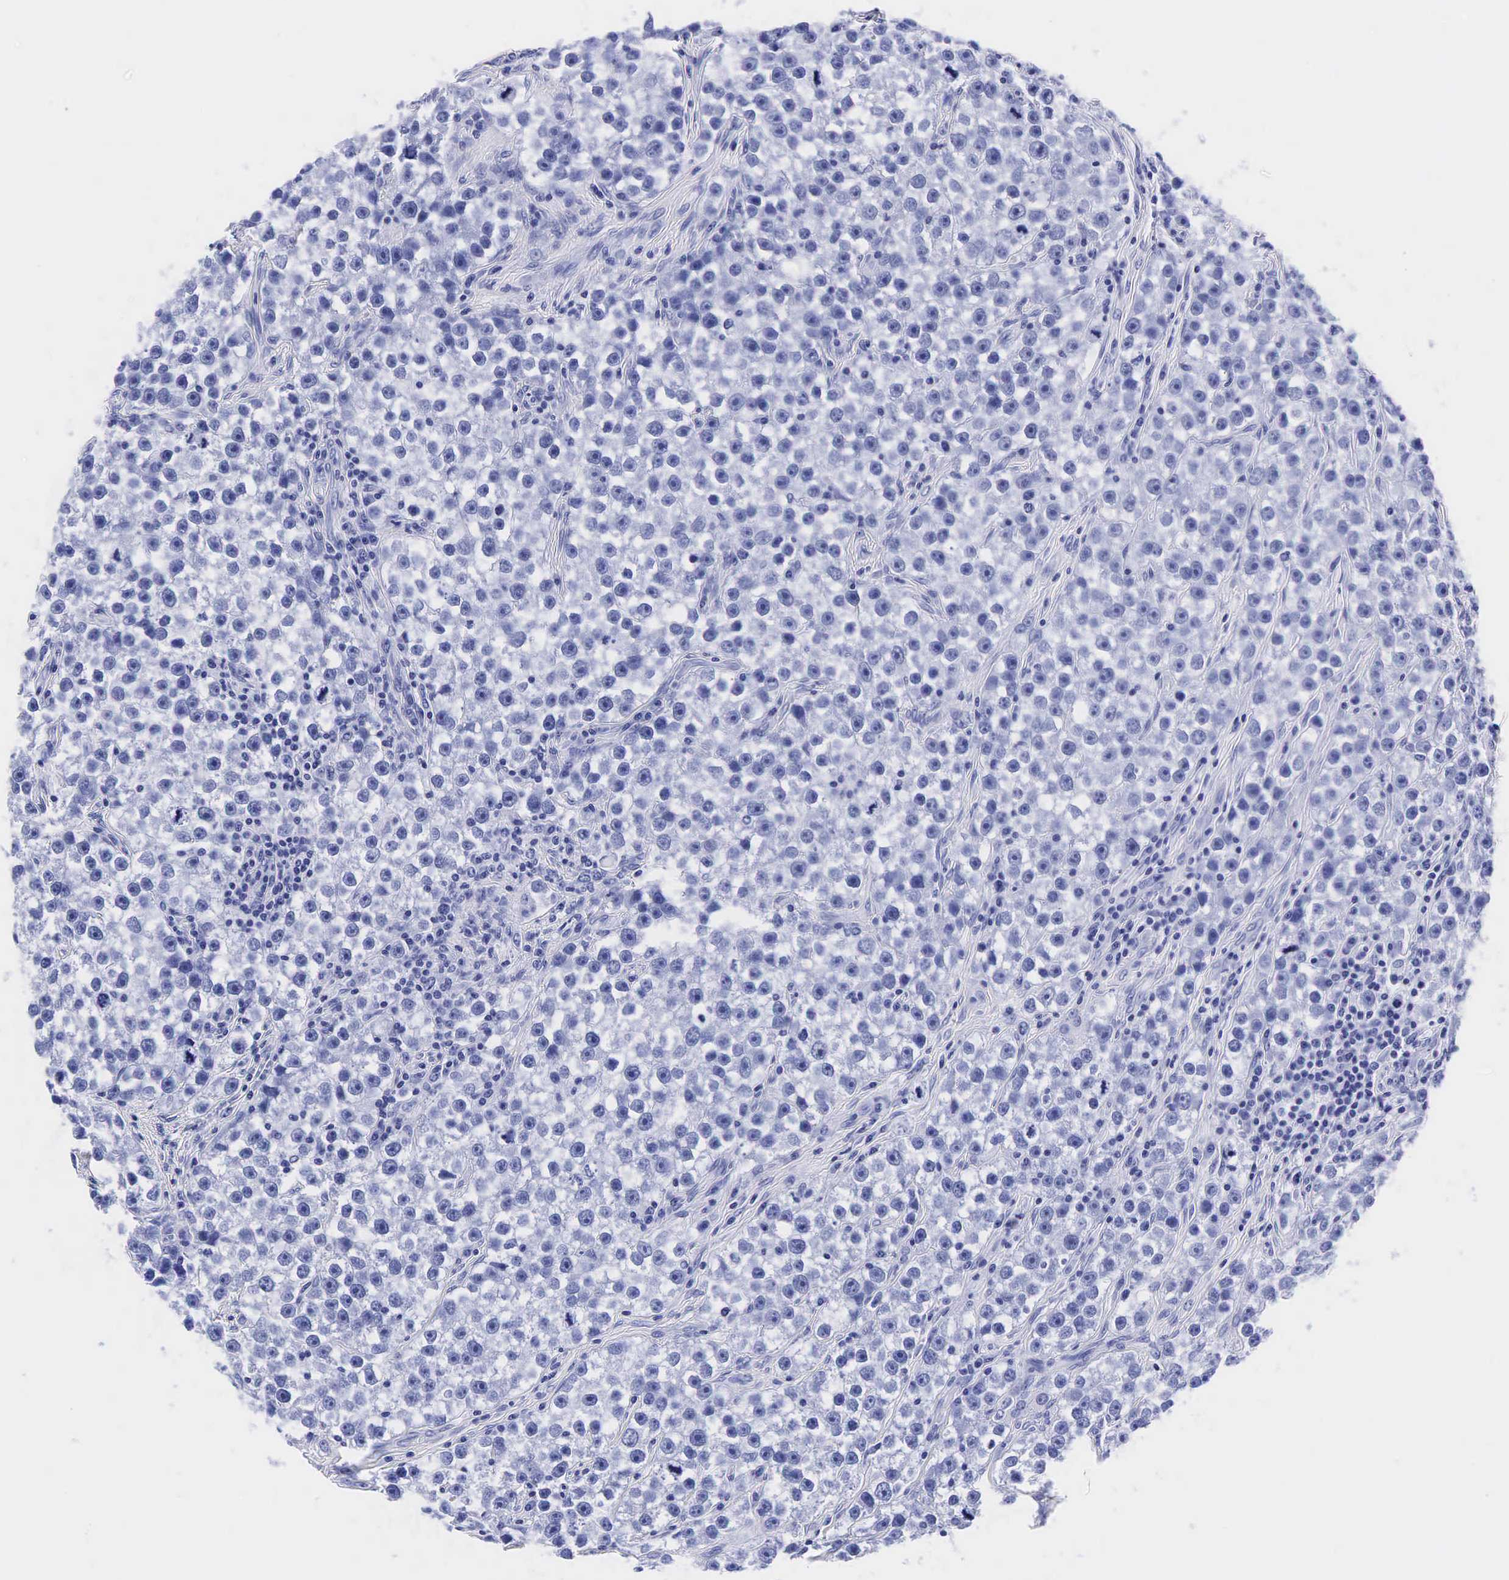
{"staining": {"intensity": "negative", "quantity": "none", "location": "none"}, "tissue": "testis cancer", "cell_type": "Tumor cells", "image_type": "cancer", "snomed": [{"axis": "morphology", "description": "Seminoma, NOS"}, {"axis": "topography", "description": "Testis"}], "caption": "Protein analysis of testis seminoma exhibits no significant staining in tumor cells. (Immunohistochemistry (ihc), brightfield microscopy, high magnification).", "gene": "KLK3", "patient": {"sex": "male", "age": 32}}